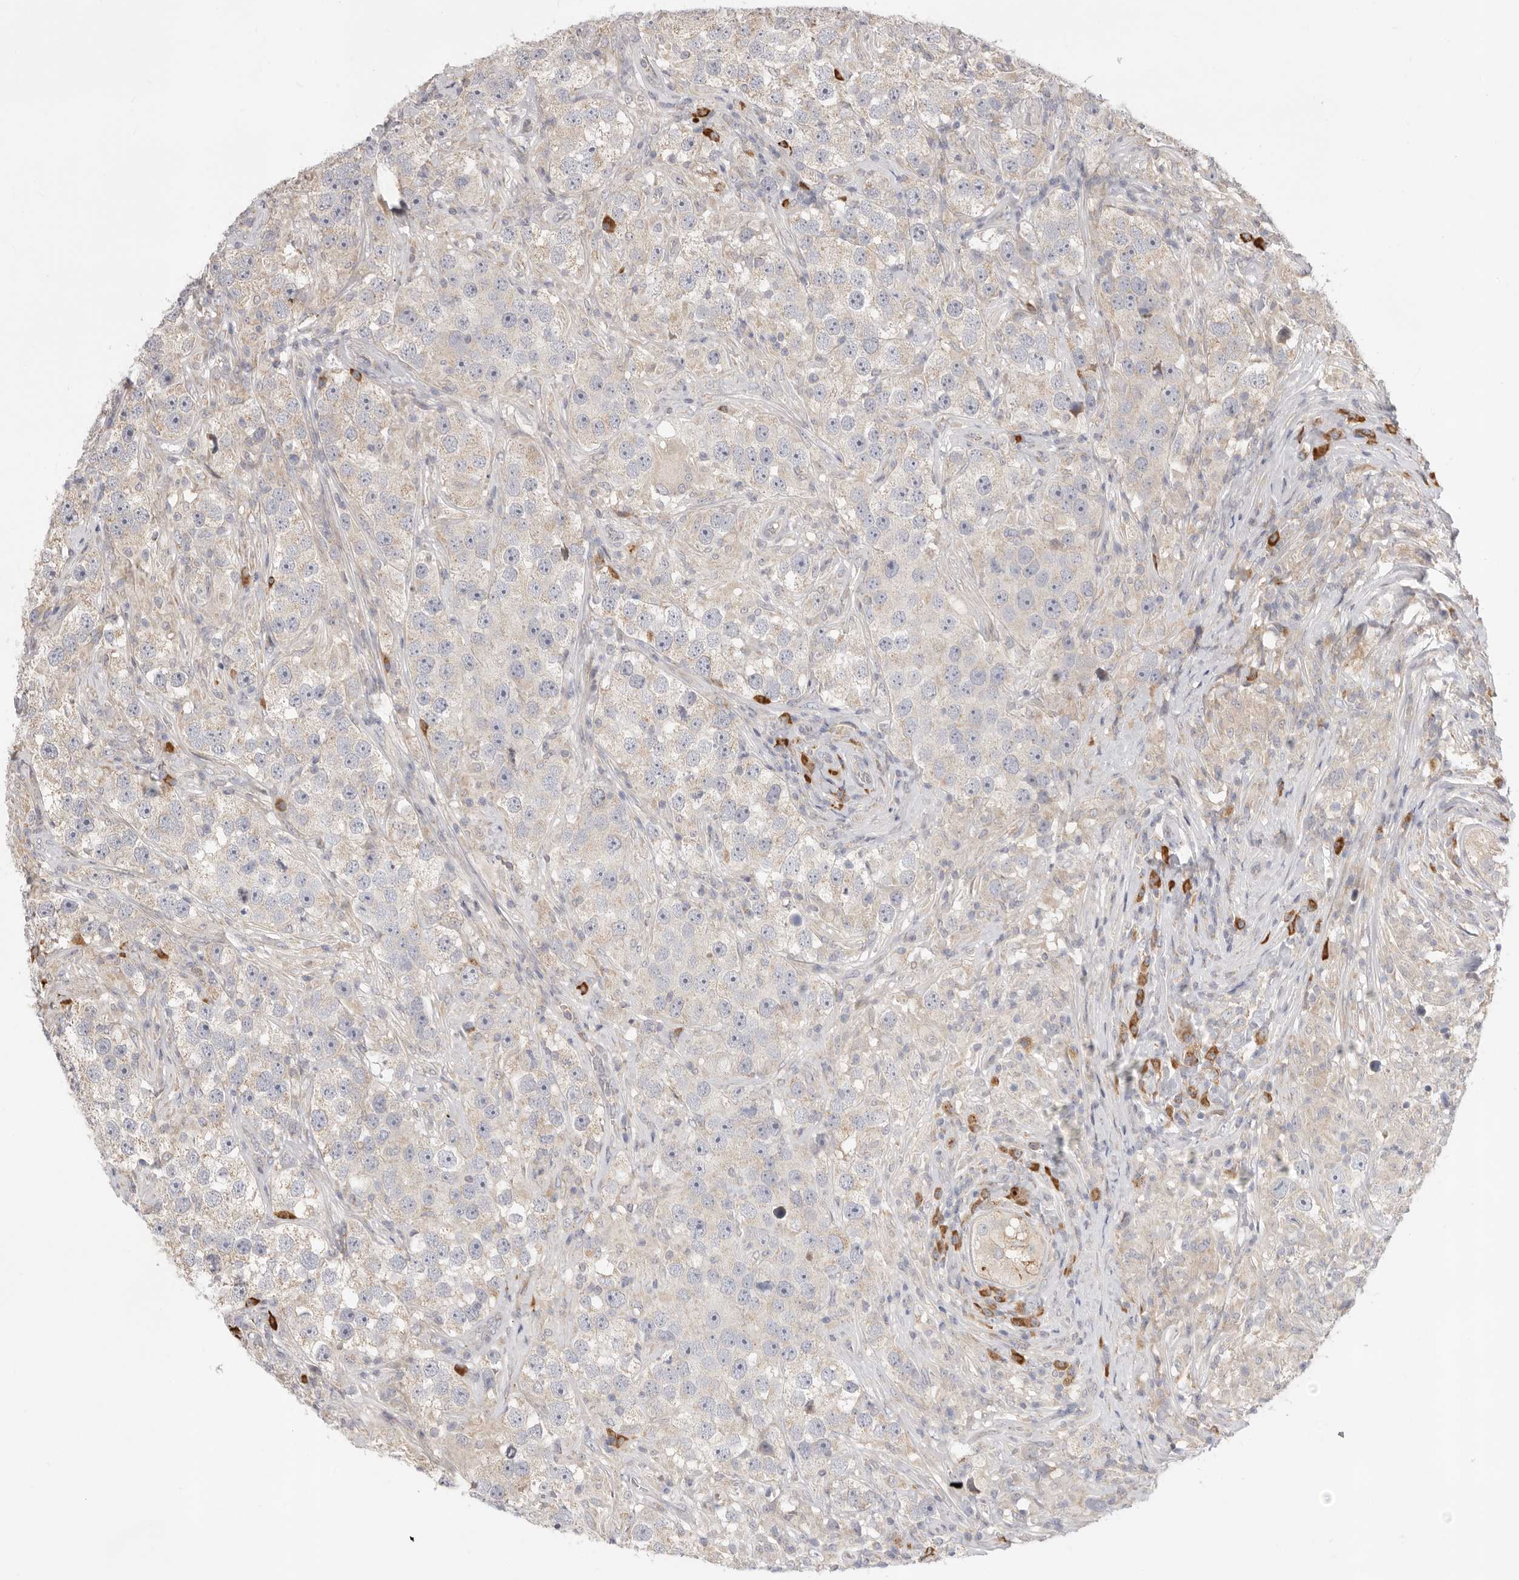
{"staining": {"intensity": "weak", "quantity": "<25%", "location": "cytoplasmic/membranous"}, "tissue": "testis cancer", "cell_type": "Tumor cells", "image_type": "cancer", "snomed": [{"axis": "morphology", "description": "Seminoma, NOS"}, {"axis": "topography", "description": "Testis"}], "caption": "Testis seminoma stained for a protein using immunohistochemistry reveals no positivity tumor cells.", "gene": "USH1C", "patient": {"sex": "male", "age": 49}}